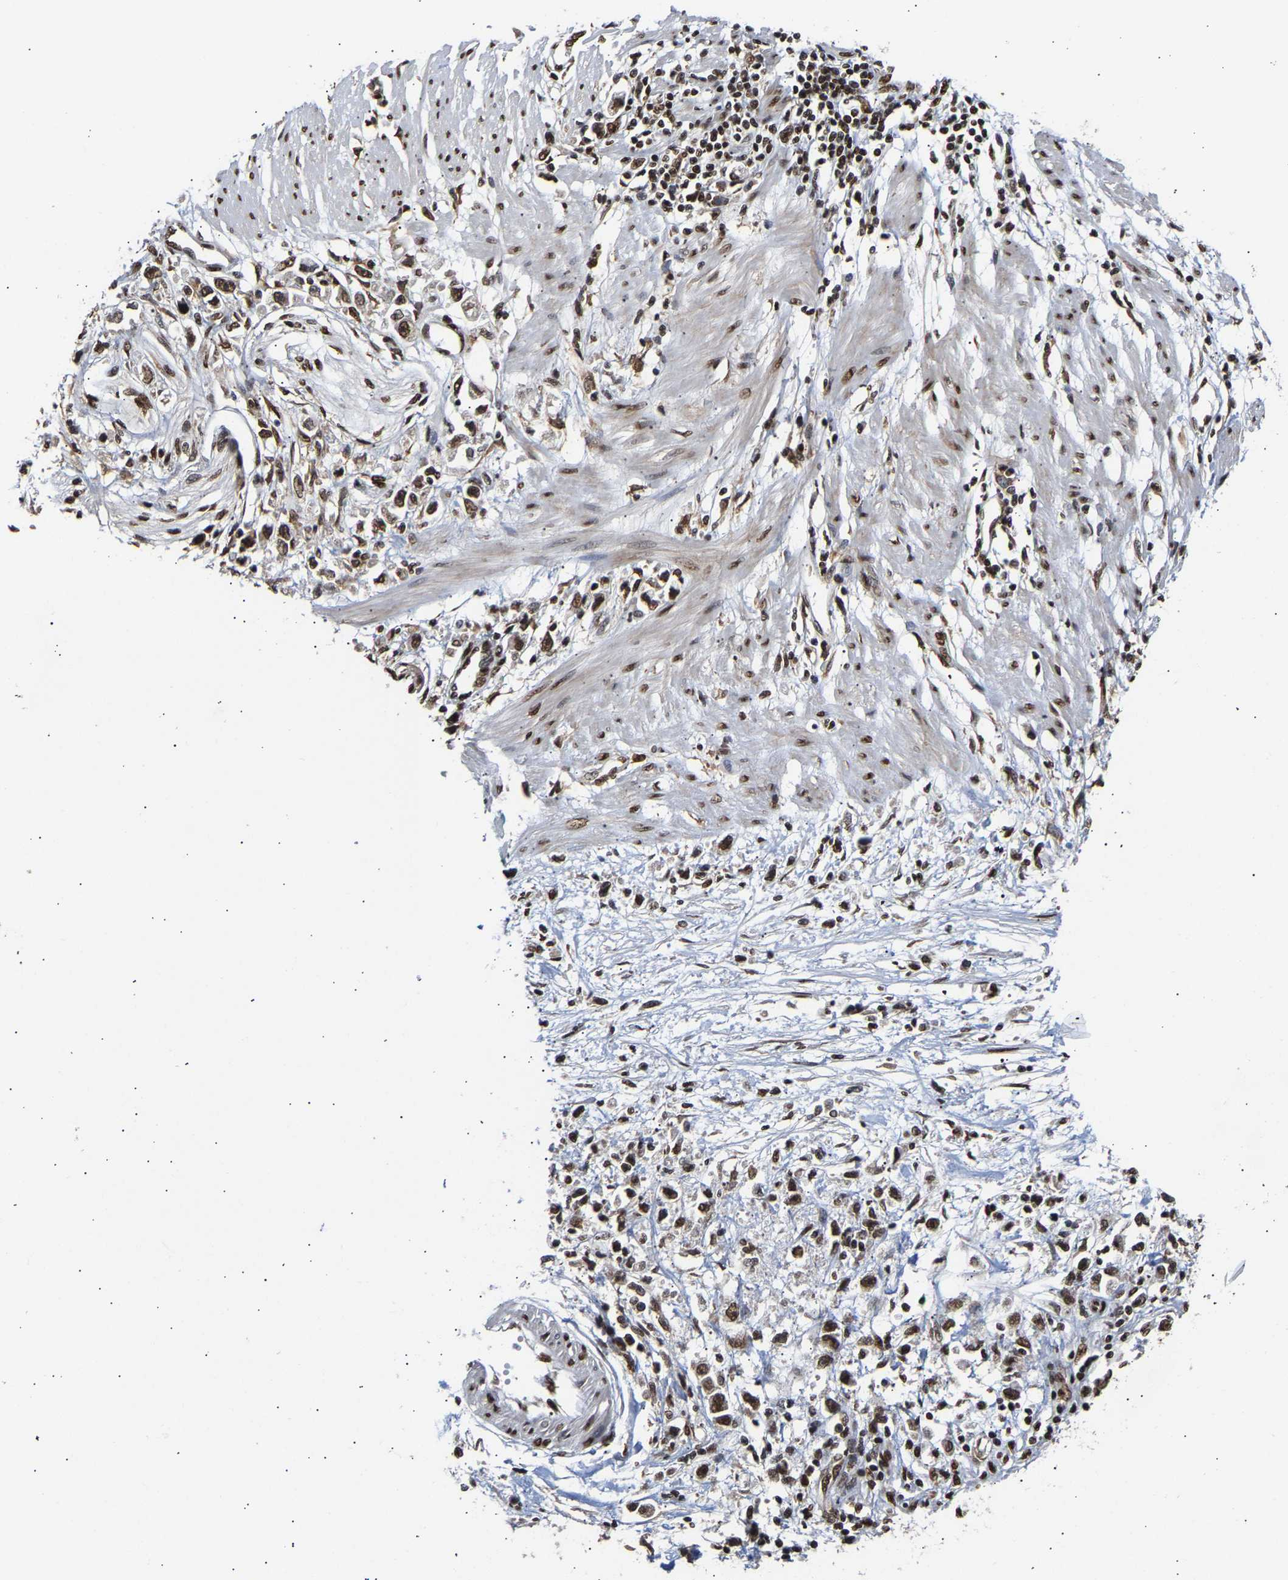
{"staining": {"intensity": "strong", "quantity": ">75%", "location": "nuclear"}, "tissue": "stomach cancer", "cell_type": "Tumor cells", "image_type": "cancer", "snomed": [{"axis": "morphology", "description": "Adenocarcinoma, NOS"}, {"axis": "topography", "description": "Stomach"}], "caption": "The image exhibits immunohistochemical staining of stomach cancer. There is strong nuclear staining is appreciated in about >75% of tumor cells.", "gene": "PSIP1", "patient": {"sex": "female", "age": 59}}